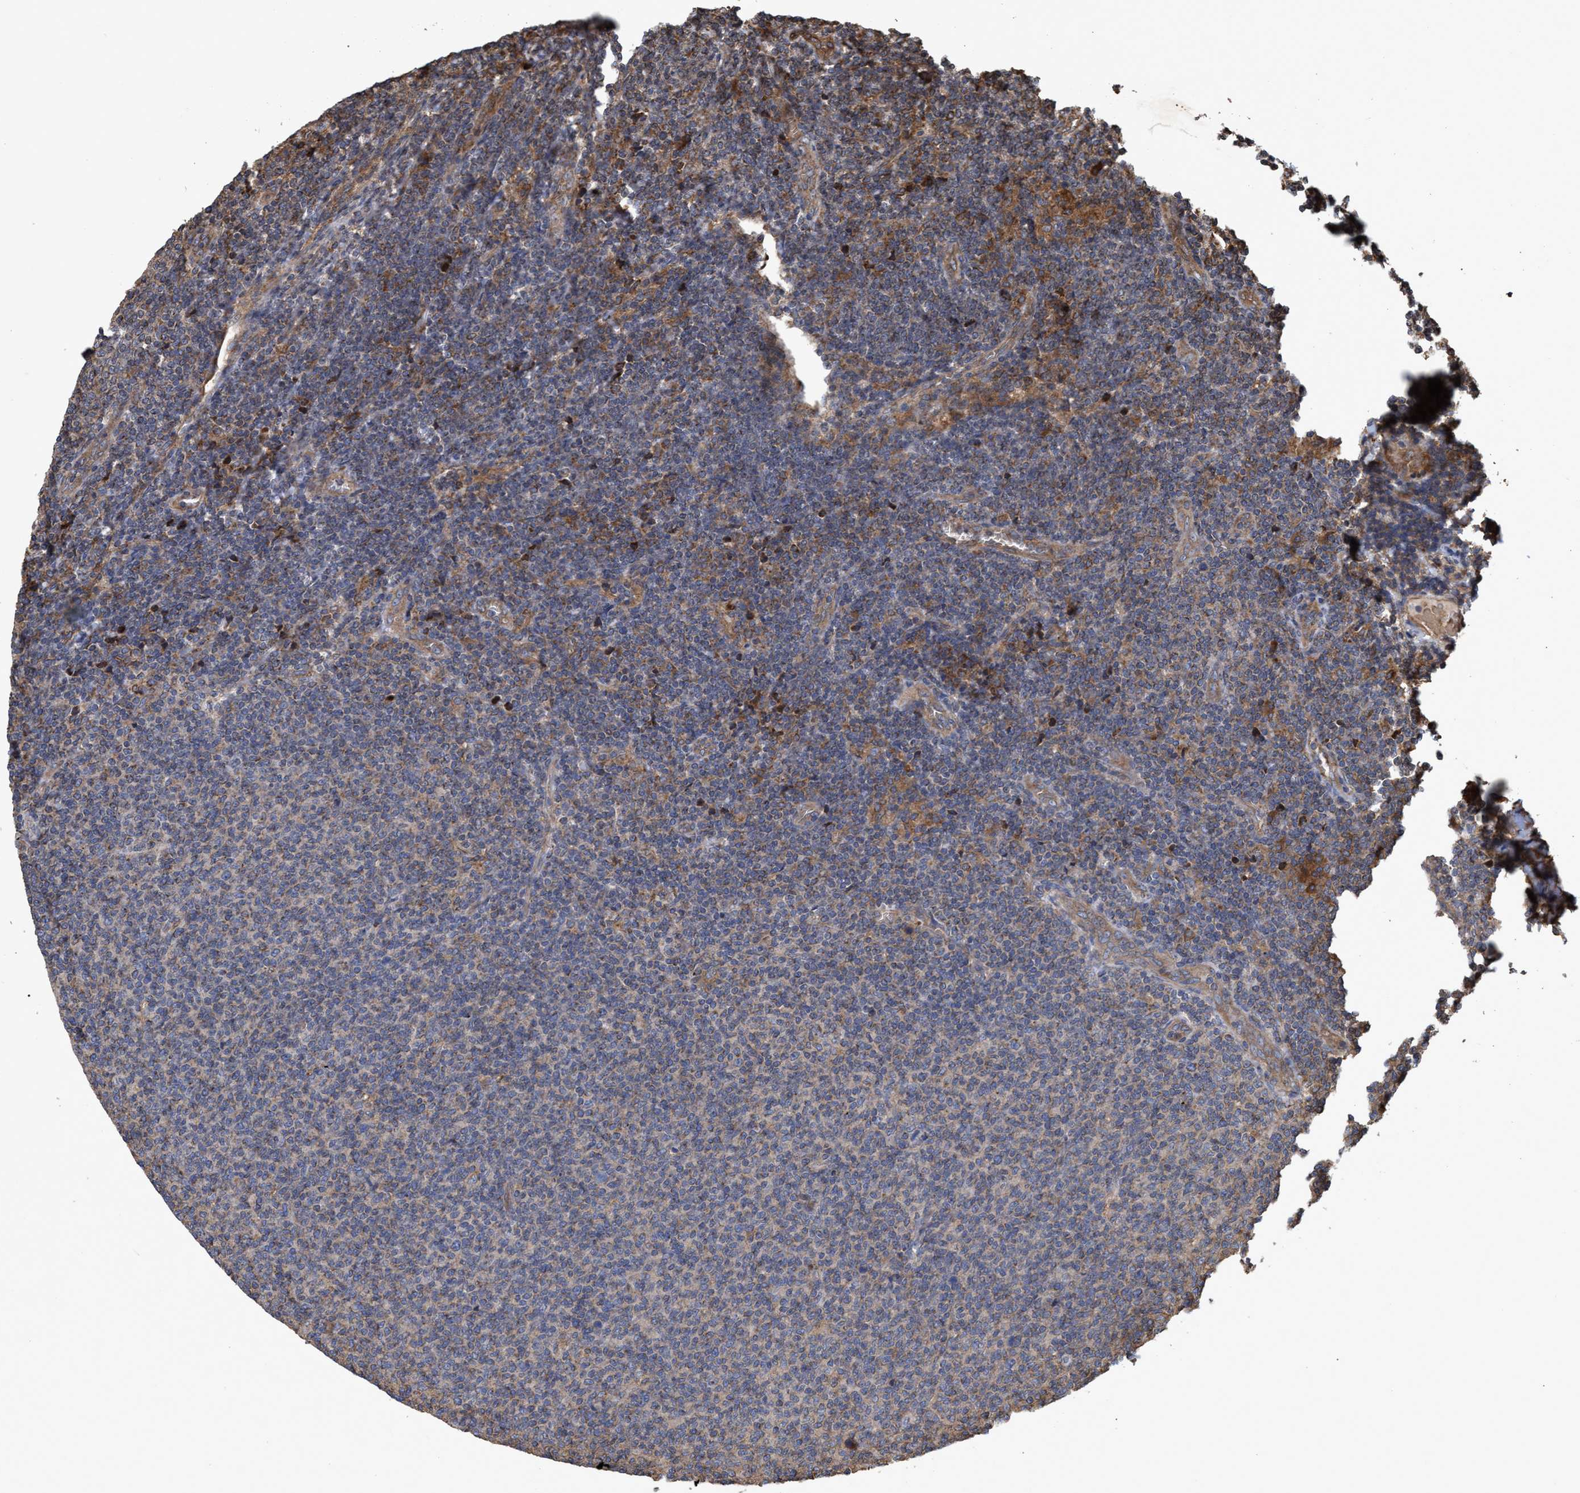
{"staining": {"intensity": "weak", "quantity": "25%-75%", "location": "cytoplasmic/membranous"}, "tissue": "lymphoma", "cell_type": "Tumor cells", "image_type": "cancer", "snomed": [{"axis": "morphology", "description": "Malignant lymphoma, non-Hodgkin's type, Low grade"}, {"axis": "topography", "description": "Lymph node"}], "caption": "Immunohistochemical staining of human lymphoma shows weak cytoplasmic/membranous protein positivity in approximately 25%-75% of tumor cells.", "gene": "CHMP6", "patient": {"sex": "male", "age": 66}}